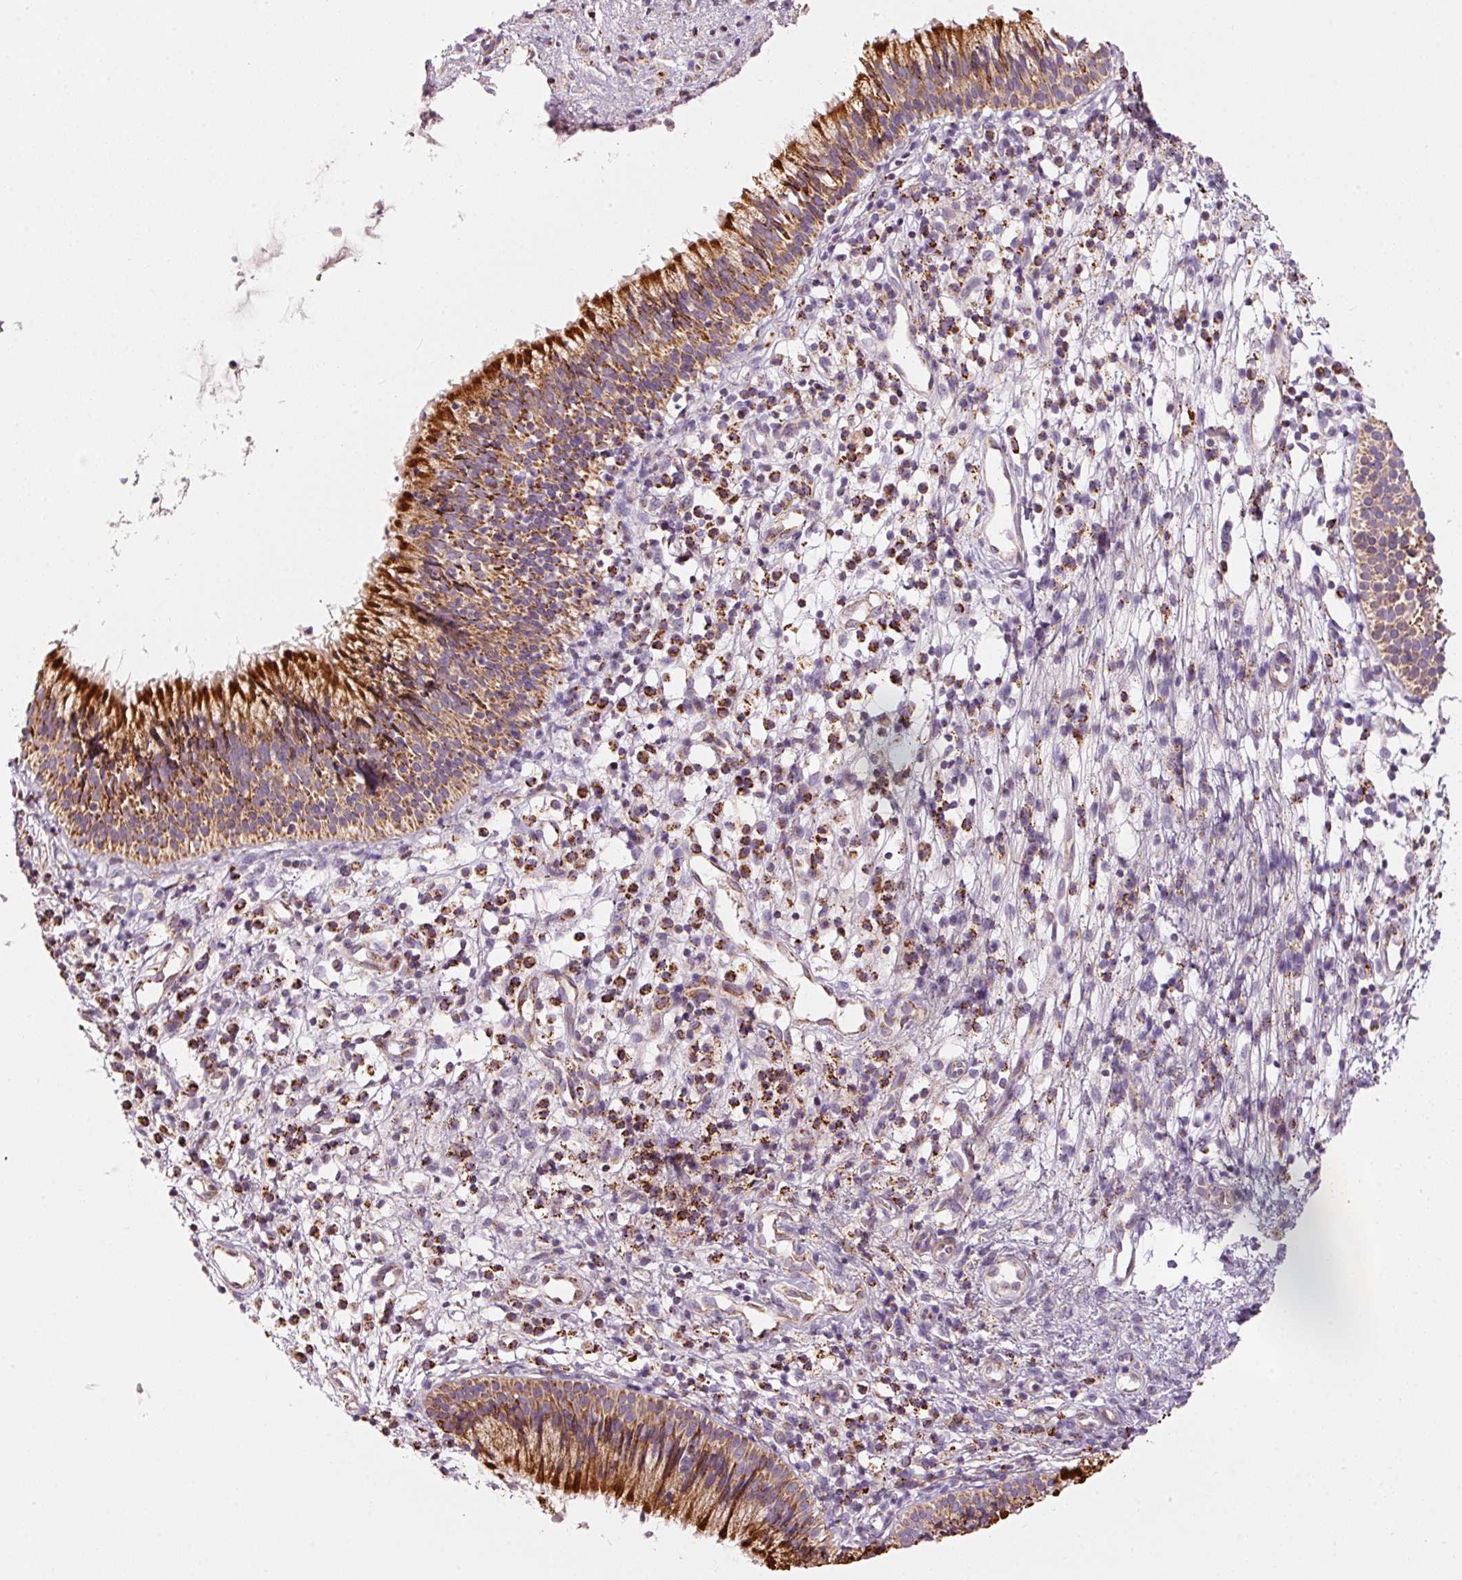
{"staining": {"intensity": "strong", "quantity": ">75%", "location": "cytoplasmic/membranous"}, "tissue": "nasopharynx", "cell_type": "Respiratory epithelial cells", "image_type": "normal", "snomed": [{"axis": "morphology", "description": "Normal tissue, NOS"}, {"axis": "topography", "description": "Nasopharynx"}], "caption": "High-magnification brightfield microscopy of benign nasopharynx stained with DAB (brown) and counterstained with hematoxylin (blue). respiratory epithelial cells exhibit strong cytoplasmic/membranous staining is identified in about>75% of cells.", "gene": "C17orf98", "patient": {"sex": "male", "age": 21}}